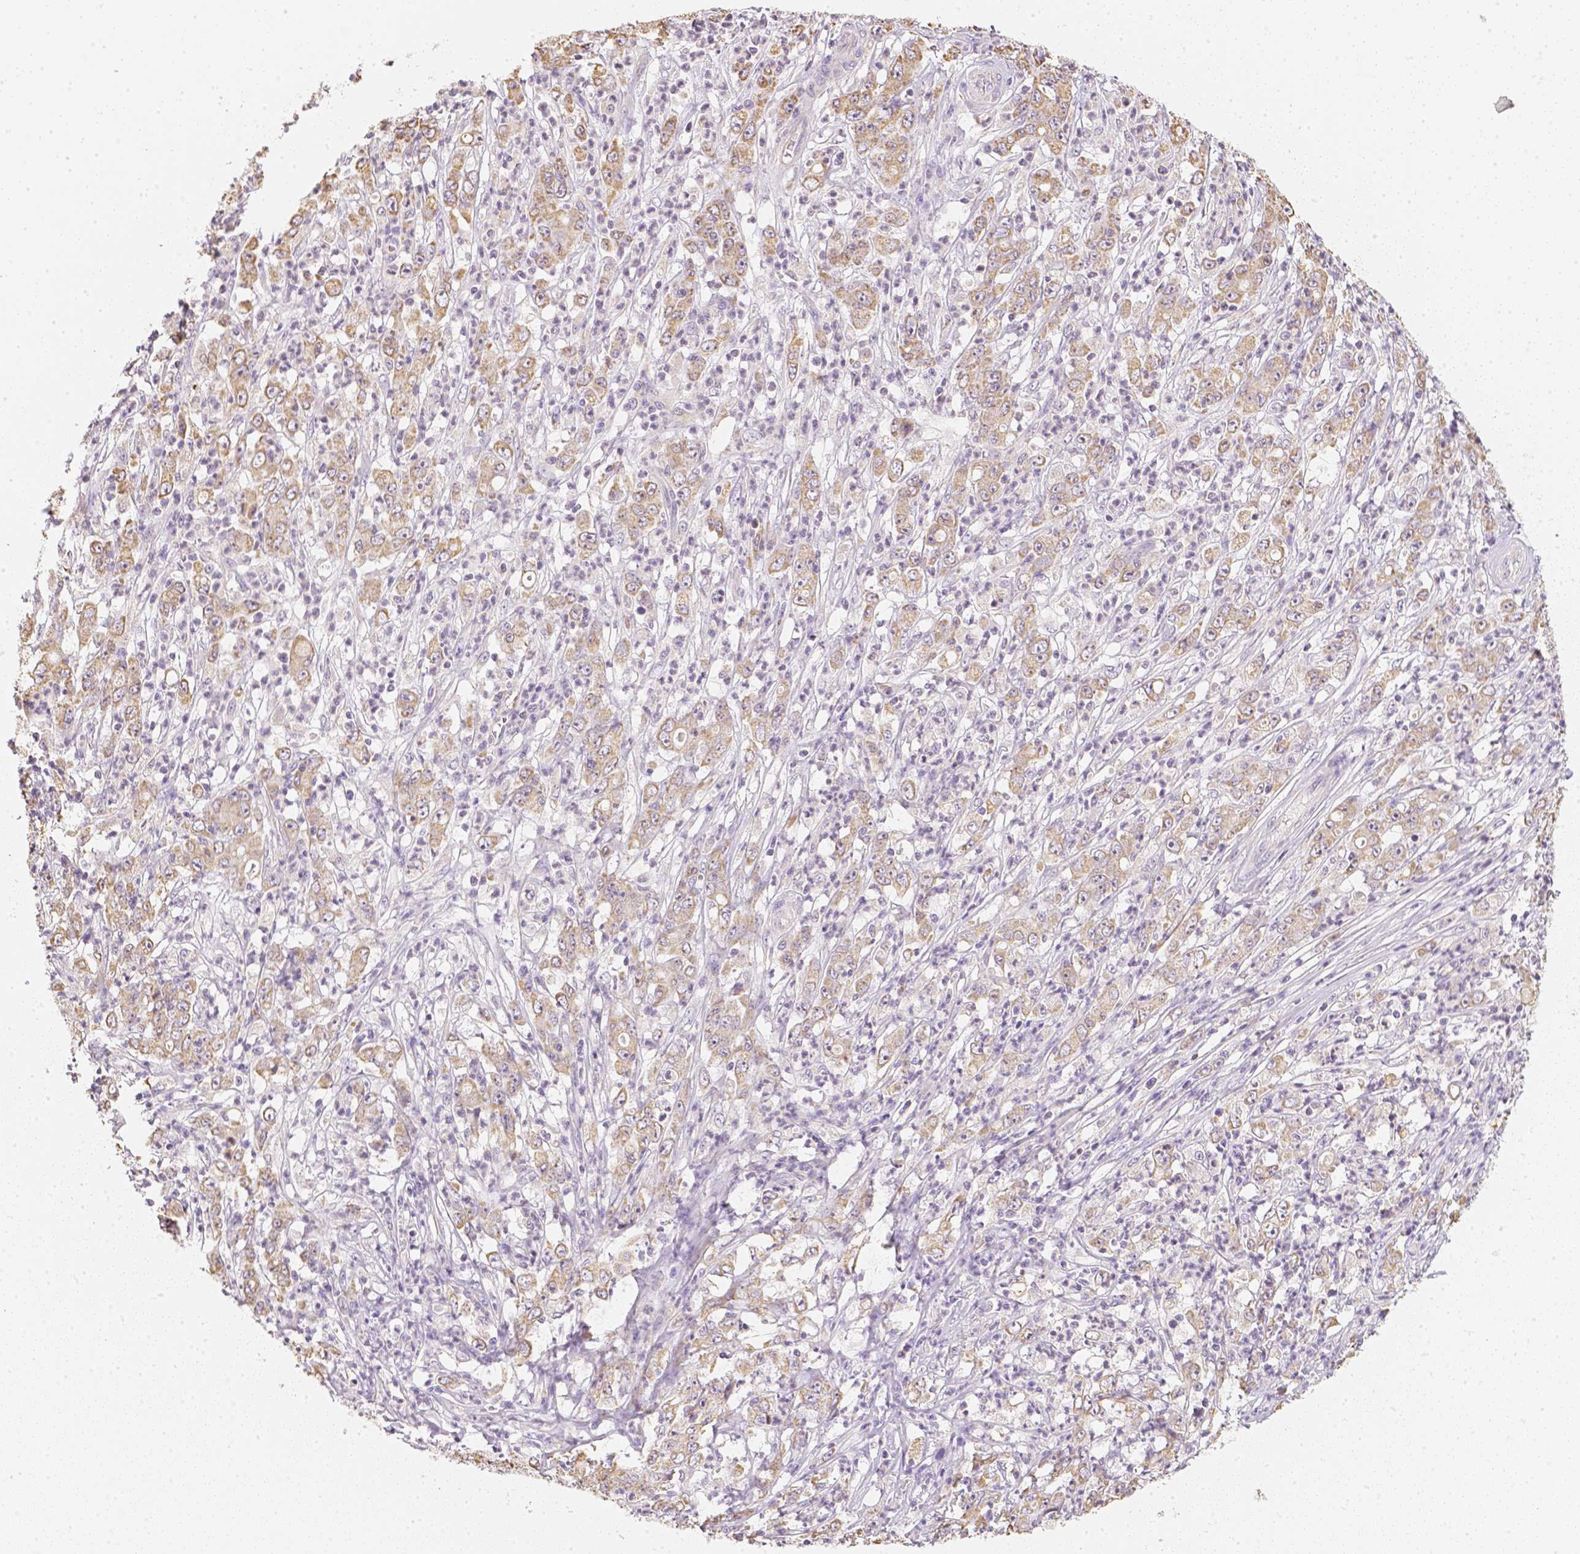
{"staining": {"intensity": "moderate", "quantity": ">75%", "location": "cytoplasmic/membranous"}, "tissue": "stomach cancer", "cell_type": "Tumor cells", "image_type": "cancer", "snomed": [{"axis": "morphology", "description": "Adenocarcinoma, NOS"}, {"axis": "topography", "description": "Stomach, lower"}], "caption": "Protein expression by immunohistochemistry reveals moderate cytoplasmic/membranous staining in about >75% of tumor cells in stomach cancer.", "gene": "NVL", "patient": {"sex": "female", "age": 71}}